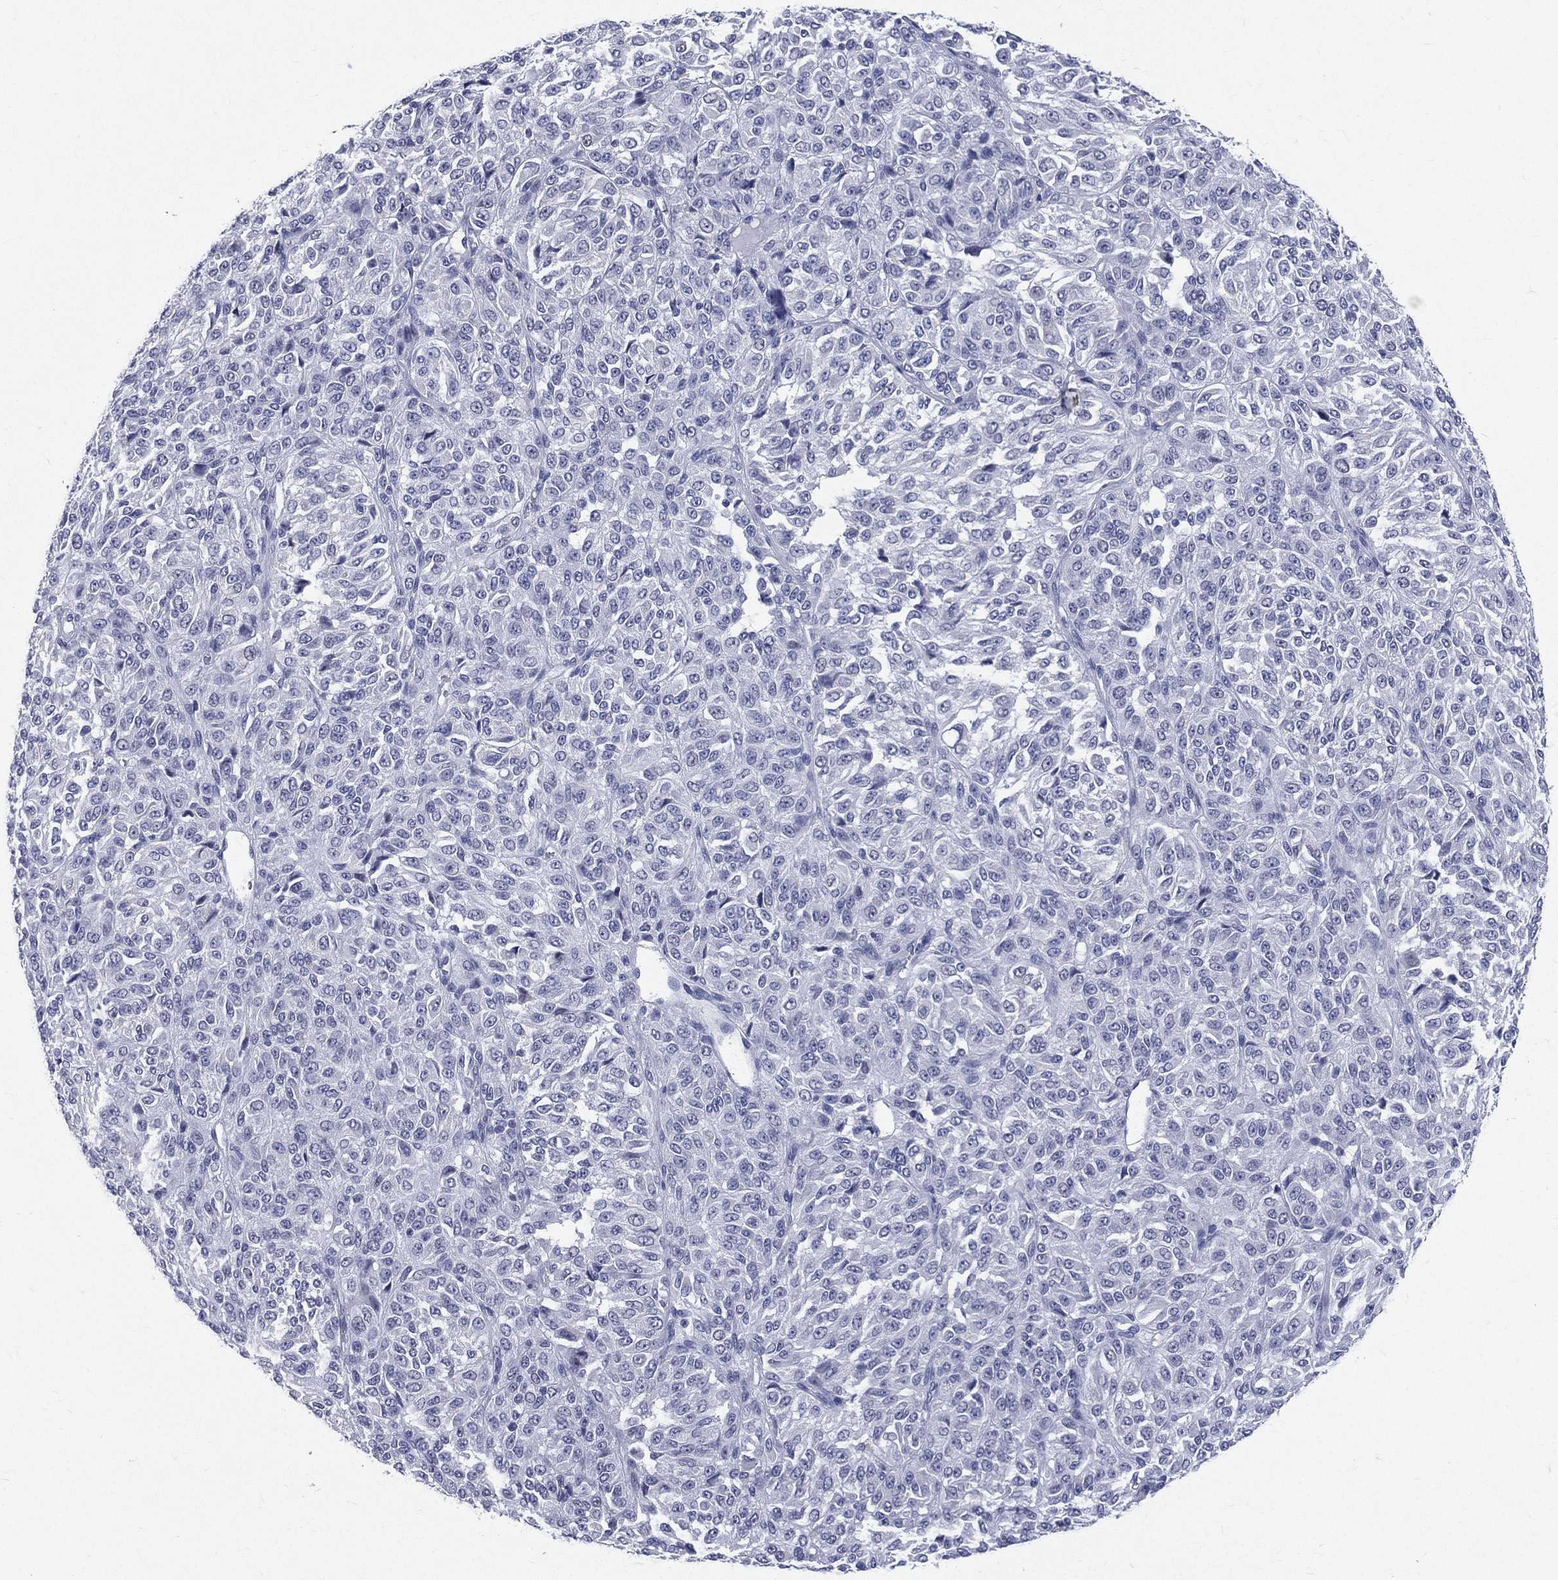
{"staining": {"intensity": "negative", "quantity": "none", "location": "none"}, "tissue": "melanoma", "cell_type": "Tumor cells", "image_type": "cancer", "snomed": [{"axis": "morphology", "description": "Malignant melanoma, Metastatic site"}, {"axis": "topography", "description": "Brain"}], "caption": "Immunohistochemistry (IHC) image of neoplastic tissue: melanoma stained with DAB reveals no significant protein staining in tumor cells.", "gene": "MLLT10", "patient": {"sex": "female", "age": 56}}